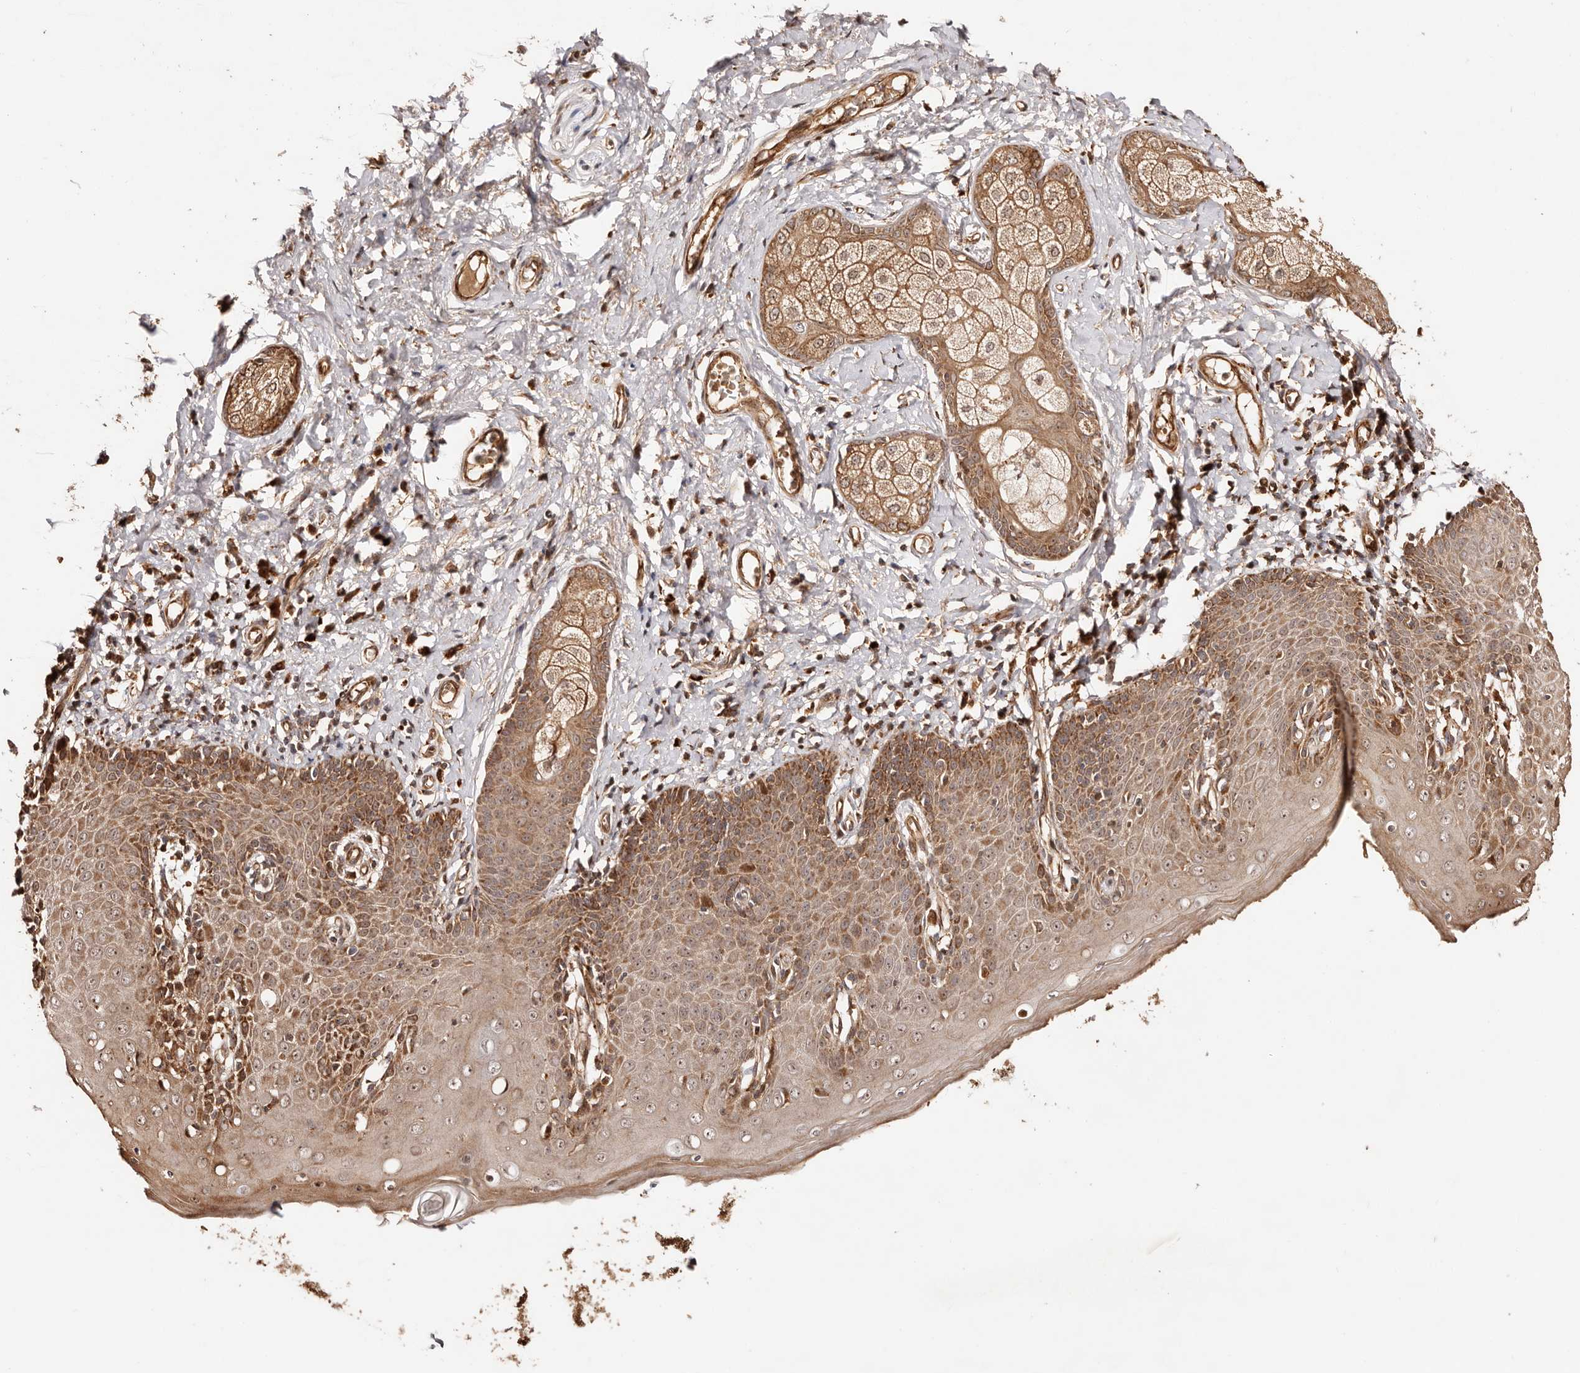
{"staining": {"intensity": "moderate", "quantity": ">75%", "location": "cytoplasmic/membranous,nuclear"}, "tissue": "skin", "cell_type": "Epidermal cells", "image_type": "normal", "snomed": [{"axis": "morphology", "description": "Normal tissue, NOS"}, {"axis": "topography", "description": "Vulva"}], "caption": "Protein staining of unremarkable skin displays moderate cytoplasmic/membranous,nuclear positivity in approximately >75% of epidermal cells. (DAB (3,3'-diaminobenzidine) IHC, brown staining for protein, blue staining for nuclei).", "gene": "PTPN22", "patient": {"sex": "female", "age": 66}}